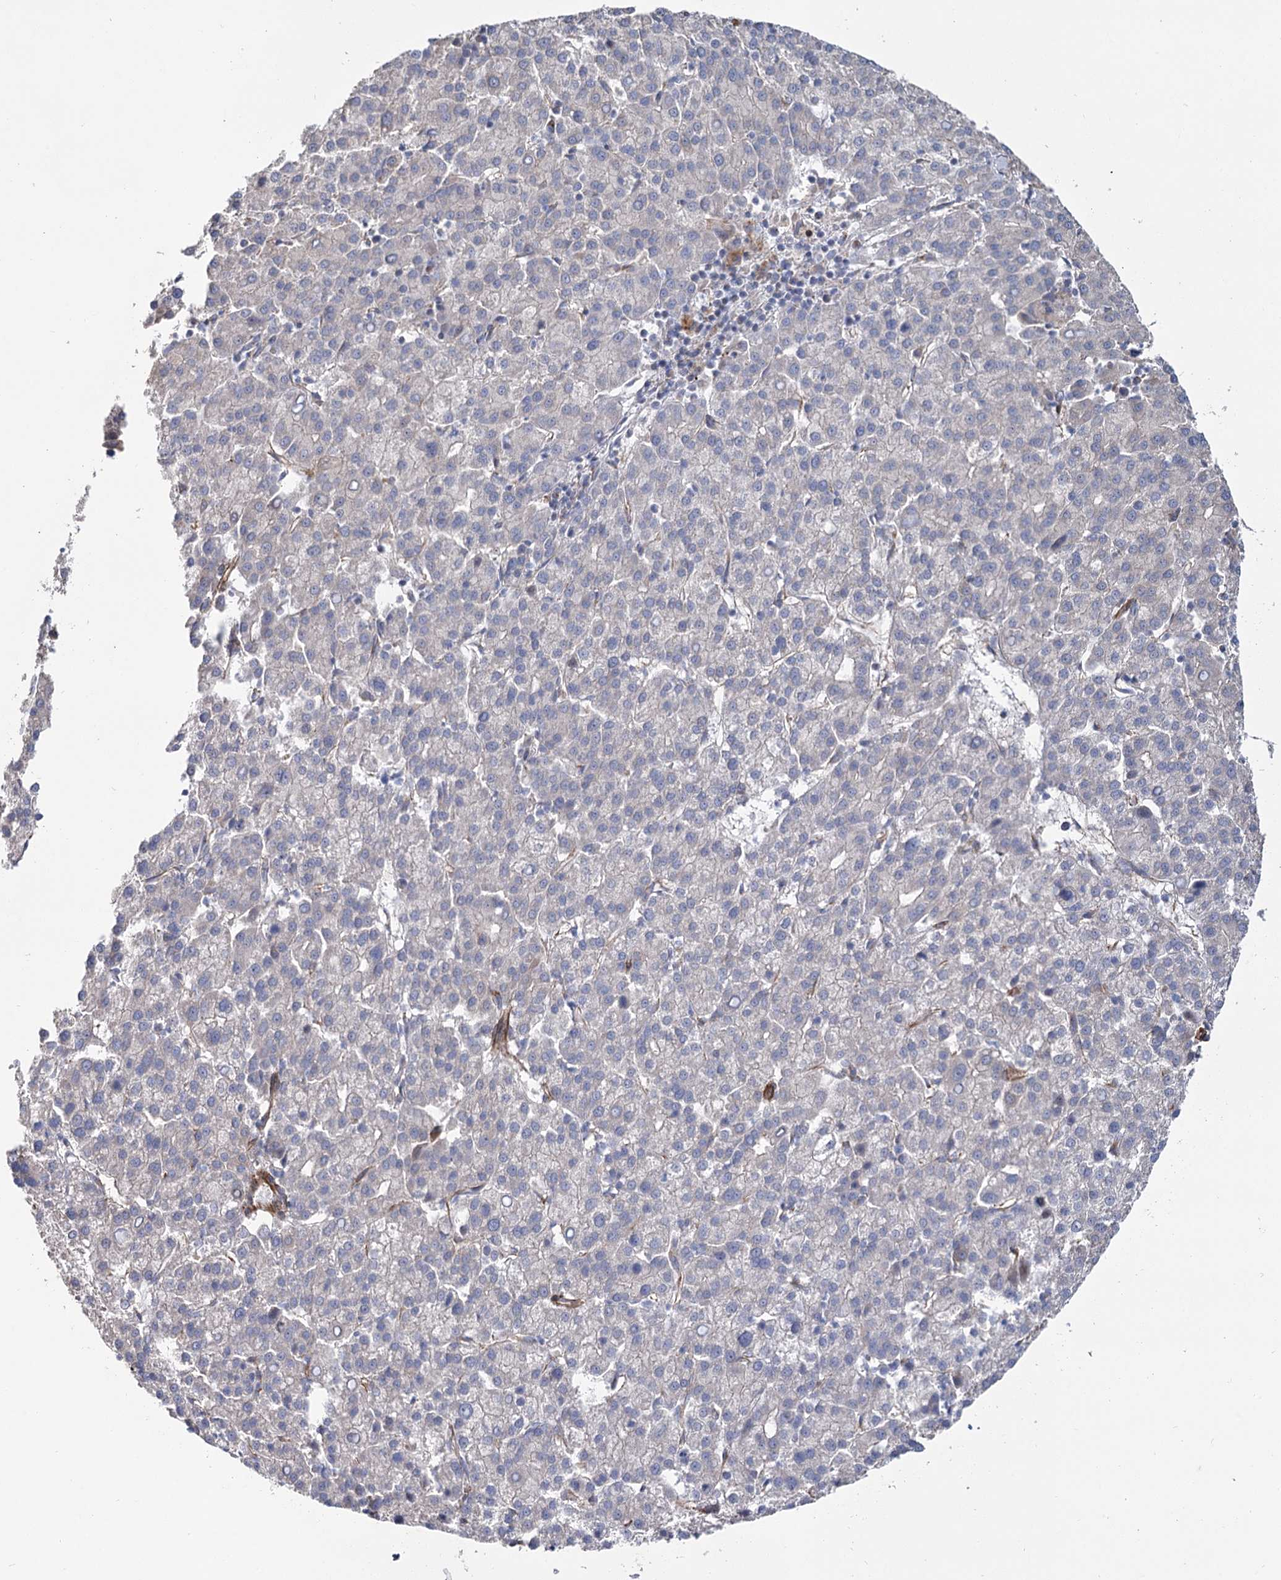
{"staining": {"intensity": "negative", "quantity": "none", "location": "none"}, "tissue": "liver cancer", "cell_type": "Tumor cells", "image_type": "cancer", "snomed": [{"axis": "morphology", "description": "Carcinoma, Hepatocellular, NOS"}, {"axis": "topography", "description": "Liver"}], "caption": "Protein analysis of liver cancer (hepatocellular carcinoma) exhibits no significant staining in tumor cells. (DAB (3,3'-diaminobenzidine) immunohistochemistry visualized using brightfield microscopy, high magnification).", "gene": "TMEM164", "patient": {"sex": "female", "age": 58}}